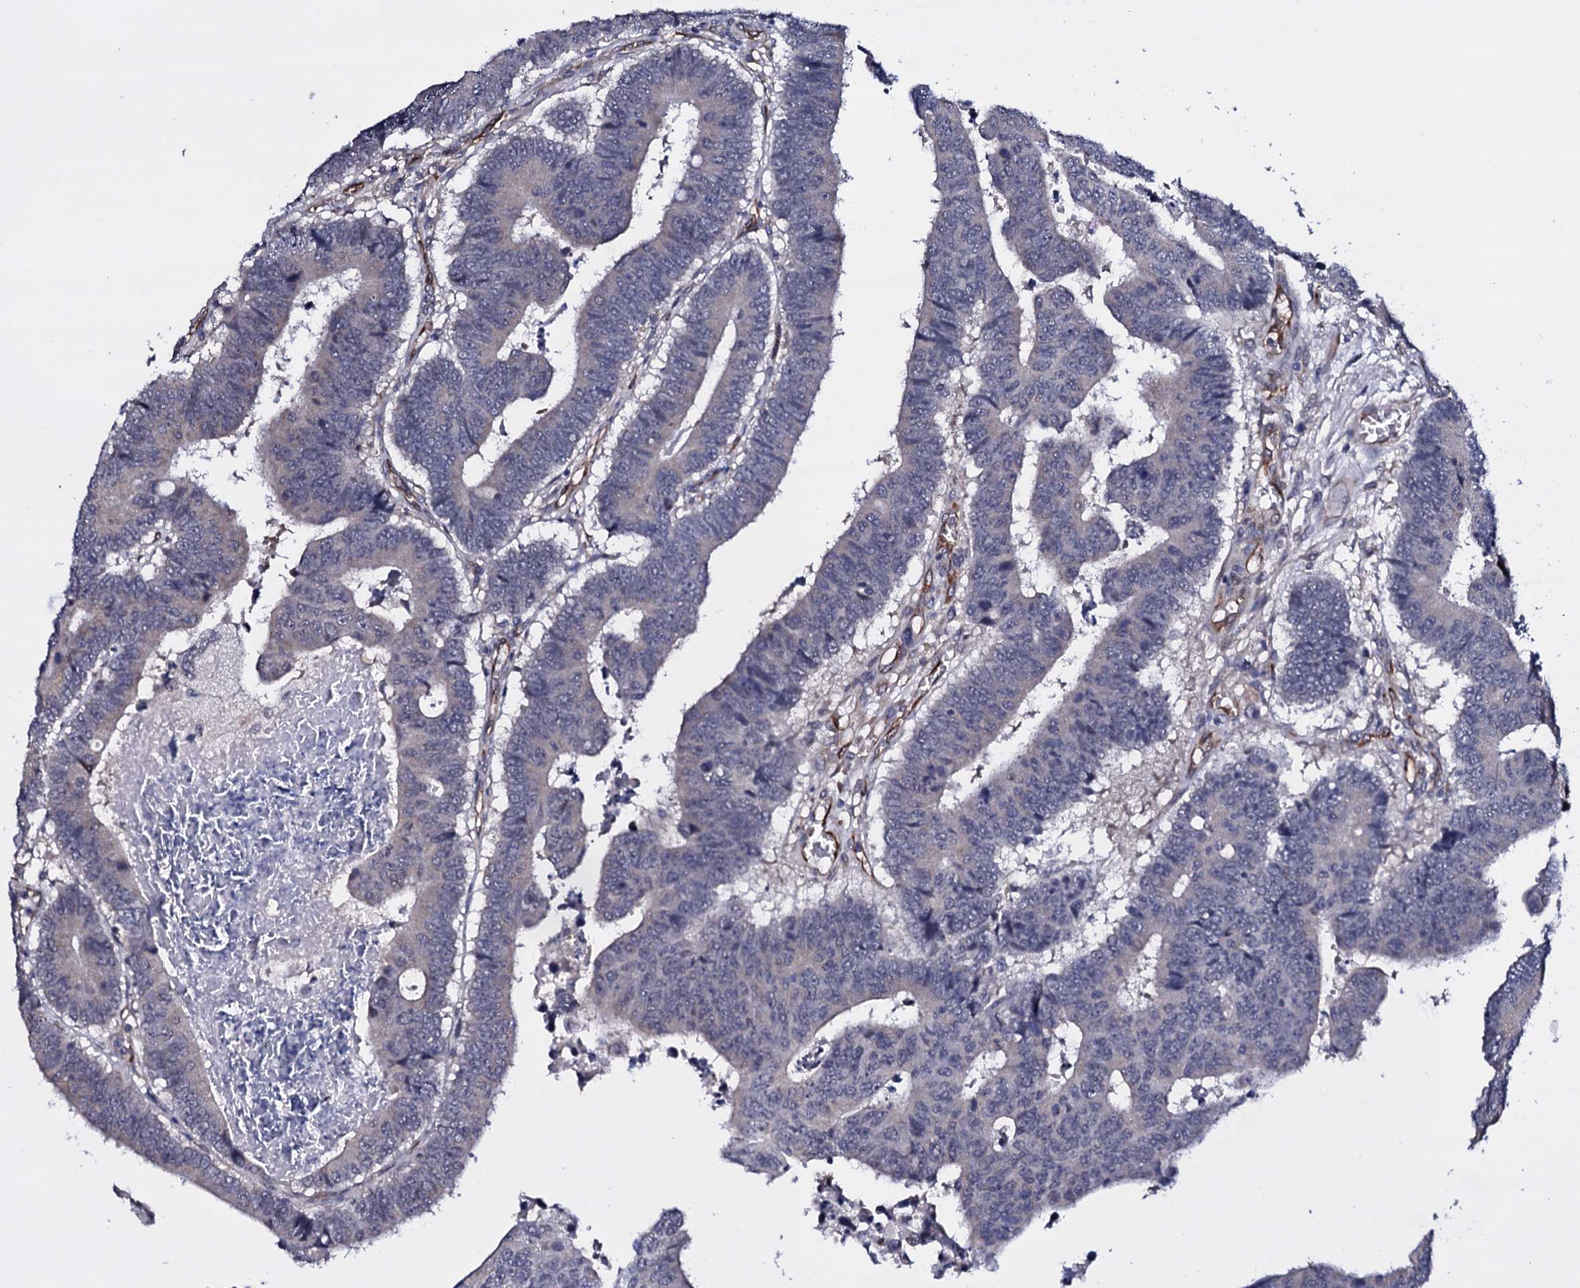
{"staining": {"intensity": "negative", "quantity": "none", "location": "none"}, "tissue": "colorectal cancer", "cell_type": "Tumor cells", "image_type": "cancer", "snomed": [{"axis": "morphology", "description": "Adenocarcinoma, NOS"}, {"axis": "topography", "description": "Rectum"}], "caption": "Micrograph shows no protein staining in tumor cells of adenocarcinoma (colorectal) tissue. (DAB (3,3'-diaminobenzidine) IHC visualized using brightfield microscopy, high magnification).", "gene": "GAREM1", "patient": {"sex": "male", "age": 84}}